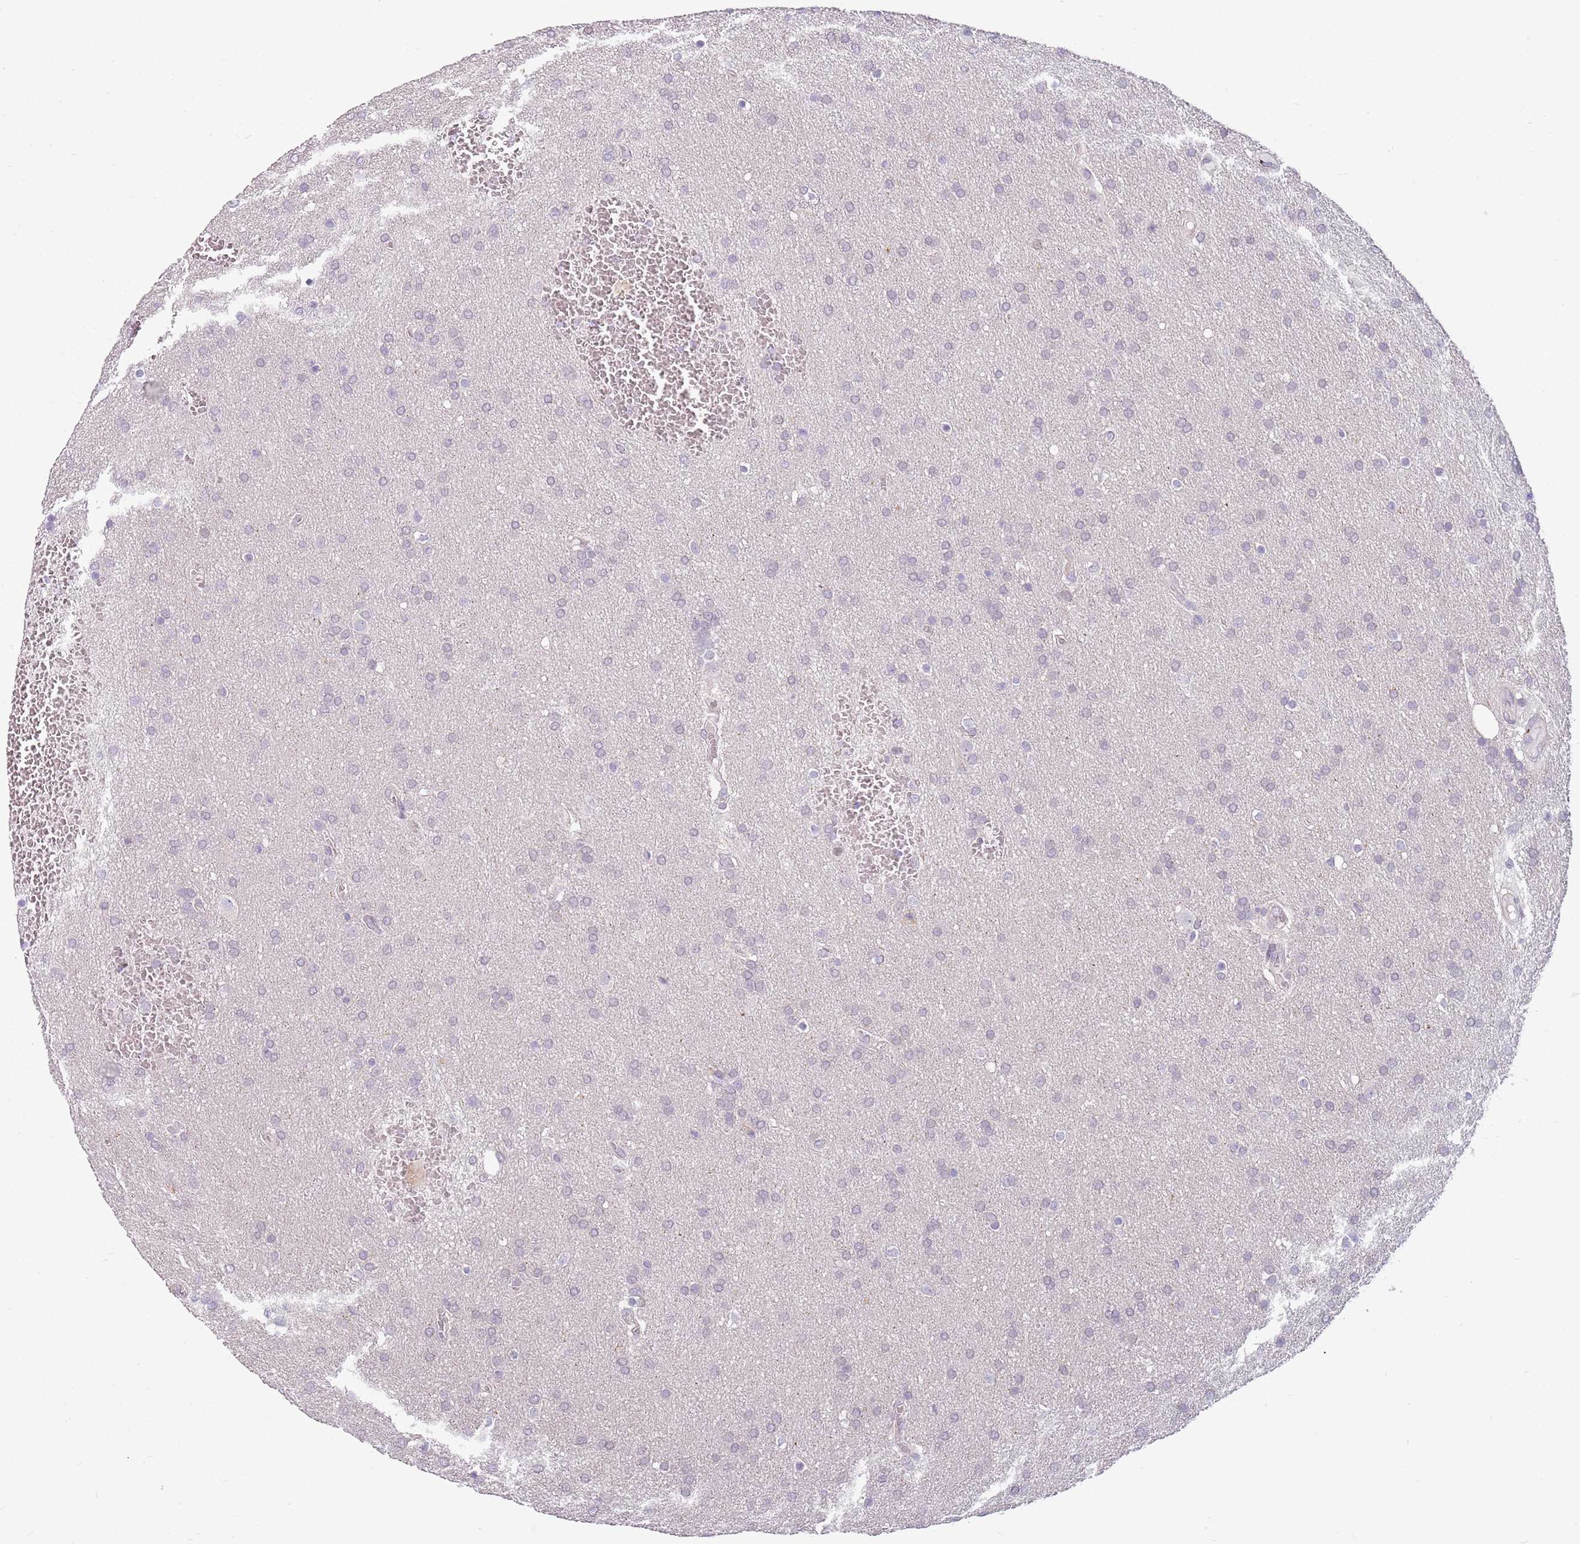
{"staining": {"intensity": "negative", "quantity": "none", "location": "none"}, "tissue": "glioma", "cell_type": "Tumor cells", "image_type": "cancer", "snomed": [{"axis": "morphology", "description": "Glioma, malignant, Low grade"}, {"axis": "topography", "description": "Brain"}], "caption": "Tumor cells are negative for brown protein staining in malignant glioma (low-grade).", "gene": "DEFB116", "patient": {"sex": "female", "age": 32}}